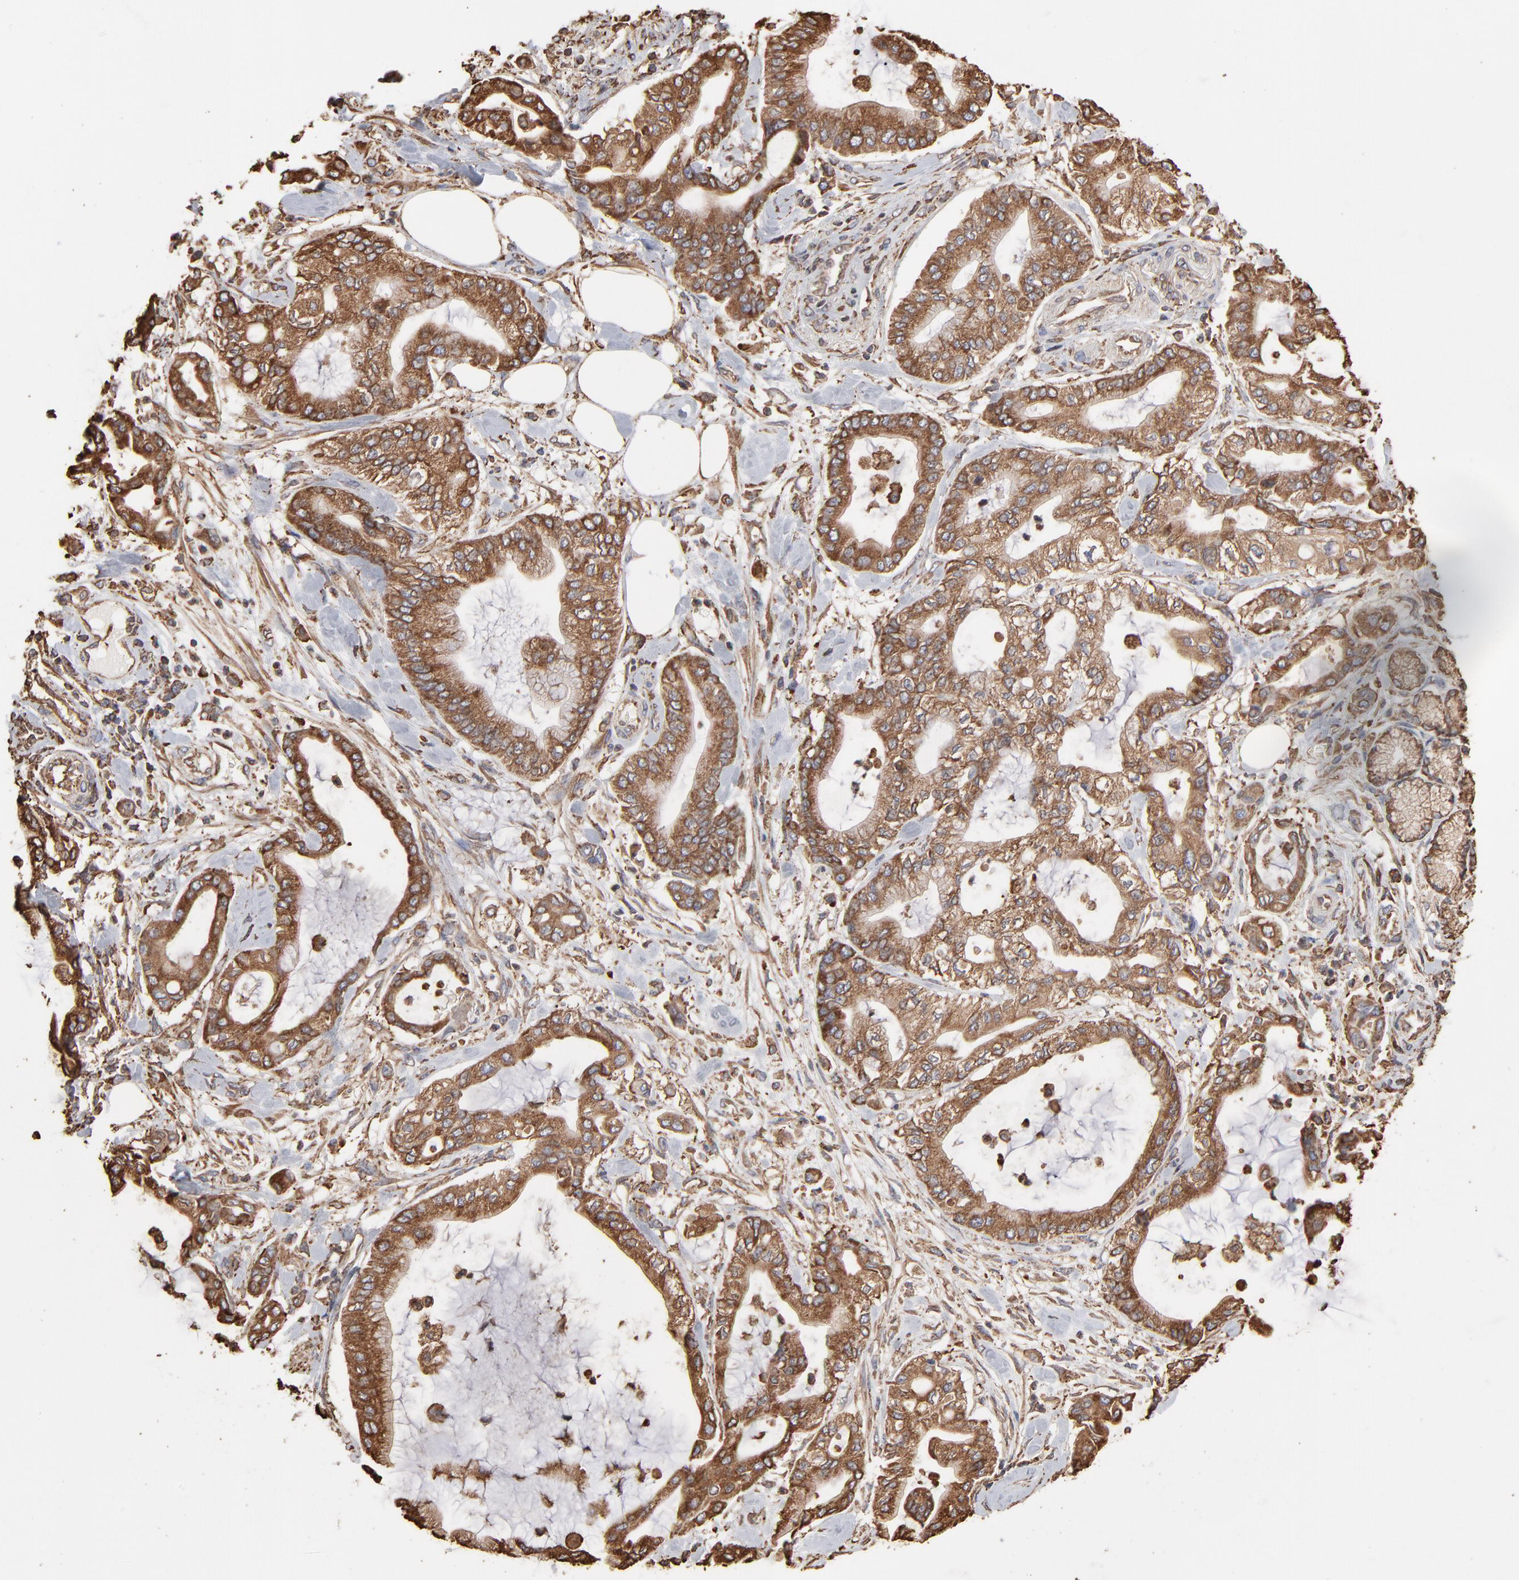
{"staining": {"intensity": "moderate", "quantity": ">75%", "location": "cytoplasmic/membranous"}, "tissue": "pancreatic cancer", "cell_type": "Tumor cells", "image_type": "cancer", "snomed": [{"axis": "morphology", "description": "Adenocarcinoma, NOS"}, {"axis": "morphology", "description": "Adenocarcinoma, metastatic, NOS"}, {"axis": "topography", "description": "Lymph node"}, {"axis": "topography", "description": "Pancreas"}, {"axis": "topography", "description": "Duodenum"}], "caption": "Brown immunohistochemical staining in human pancreatic cancer (metastatic adenocarcinoma) reveals moderate cytoplasmic/membranous expression in approximately >75% of tumor cells.", "gene": "PDIA3", "patient": {"sex": "female", "age": 64}}